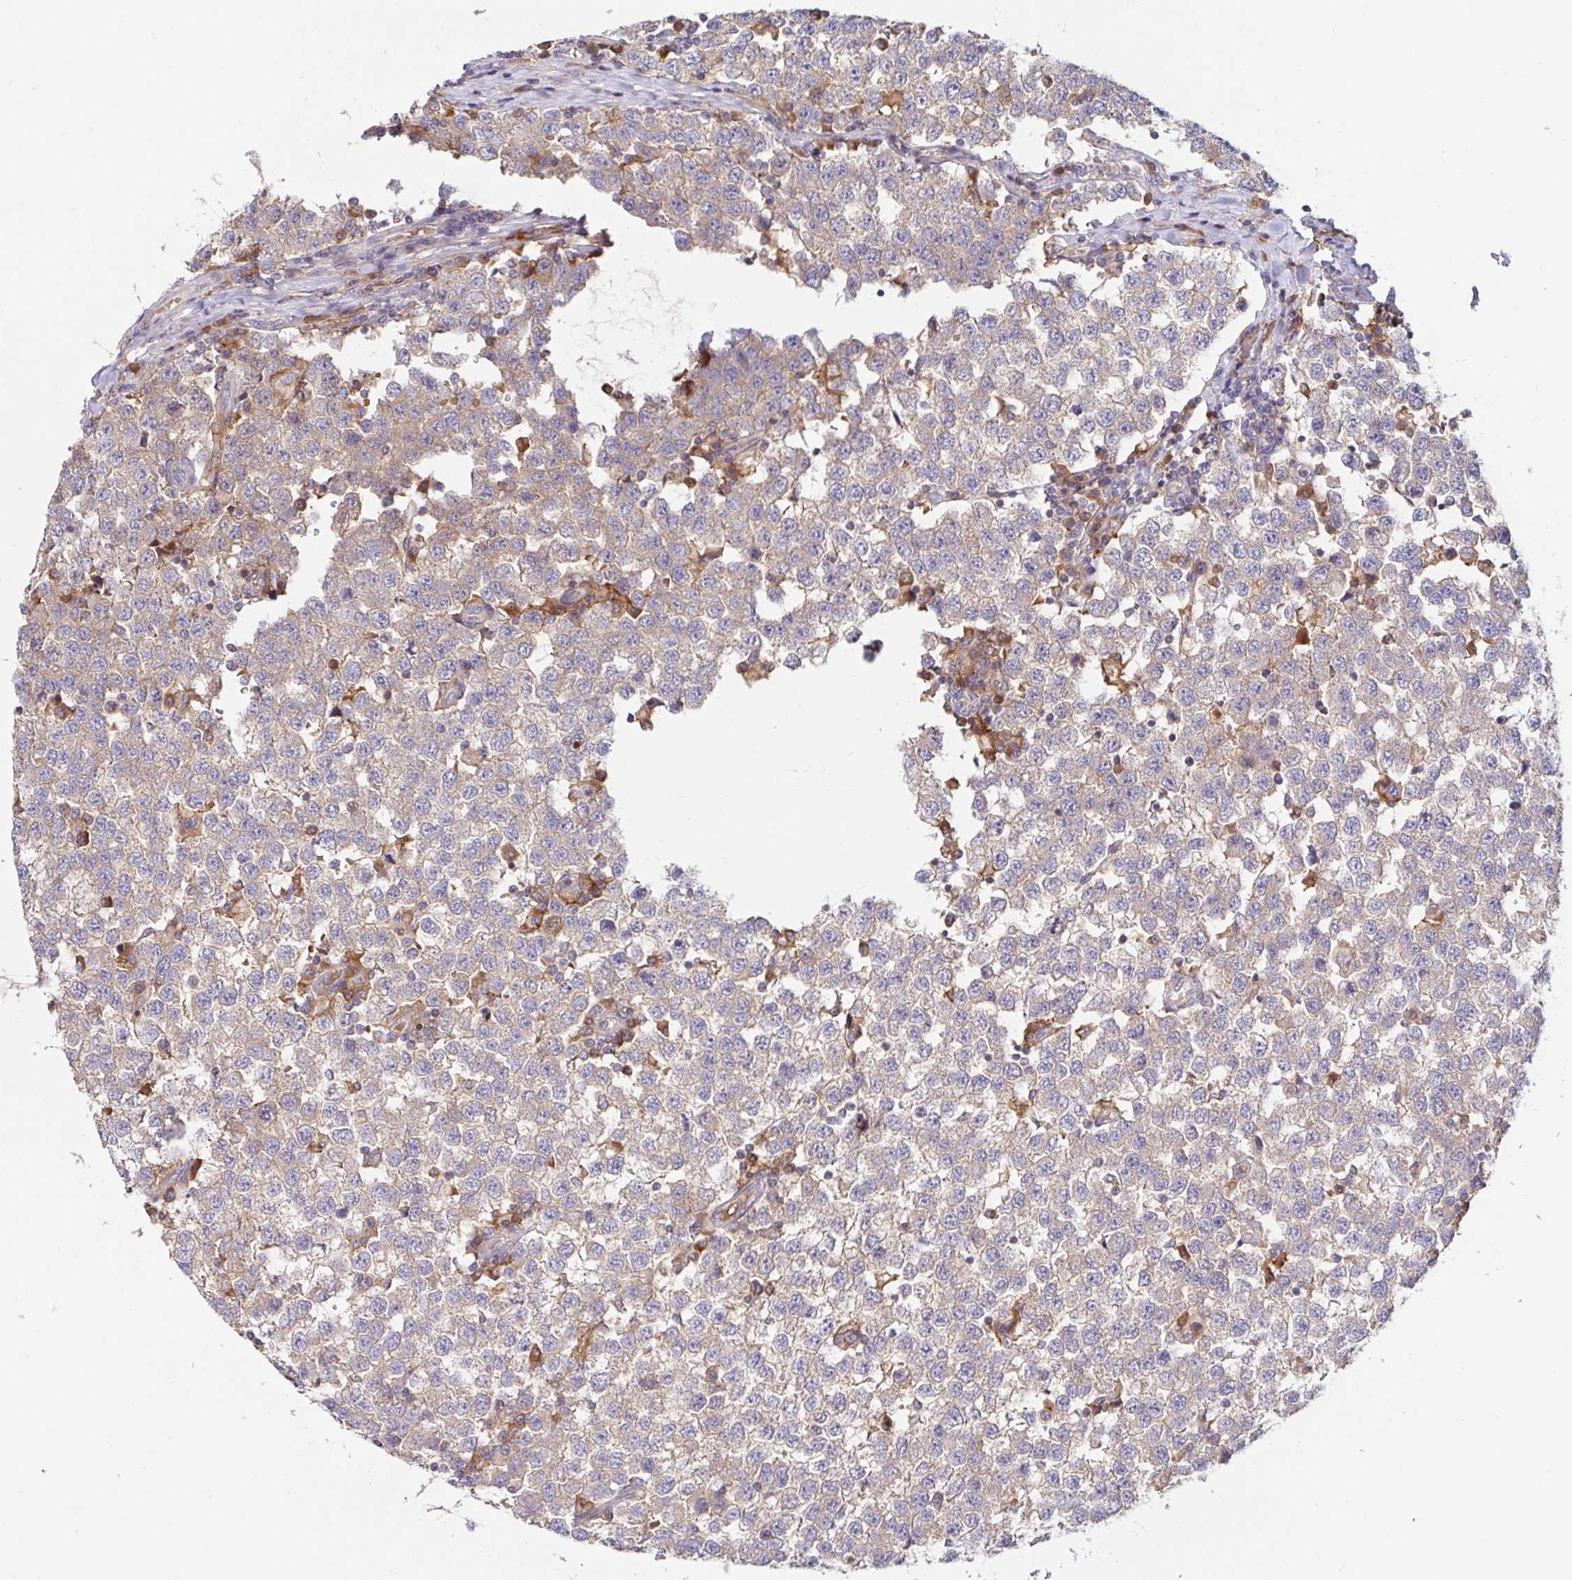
{"staining": {"intensity": "weak", "quantity": ">75%", "location": "cytoplasmic/membranous"}, "tissue": "testis cancer", "cell_type": "Tumor cells", "image_type": "cancer", "snomed": [{"axis": "morphology", "description": "Seminoma, NOS"}, {"axis": "topography", "description": "Testis"}], "caption": "Testis cancer (seminoma) tissue exhibits weak cytoplasmic/membranous positivity in approximately >75% of tumor cells", "gene": "LARP1", "patient": {"sex": "male", "age": 34}}